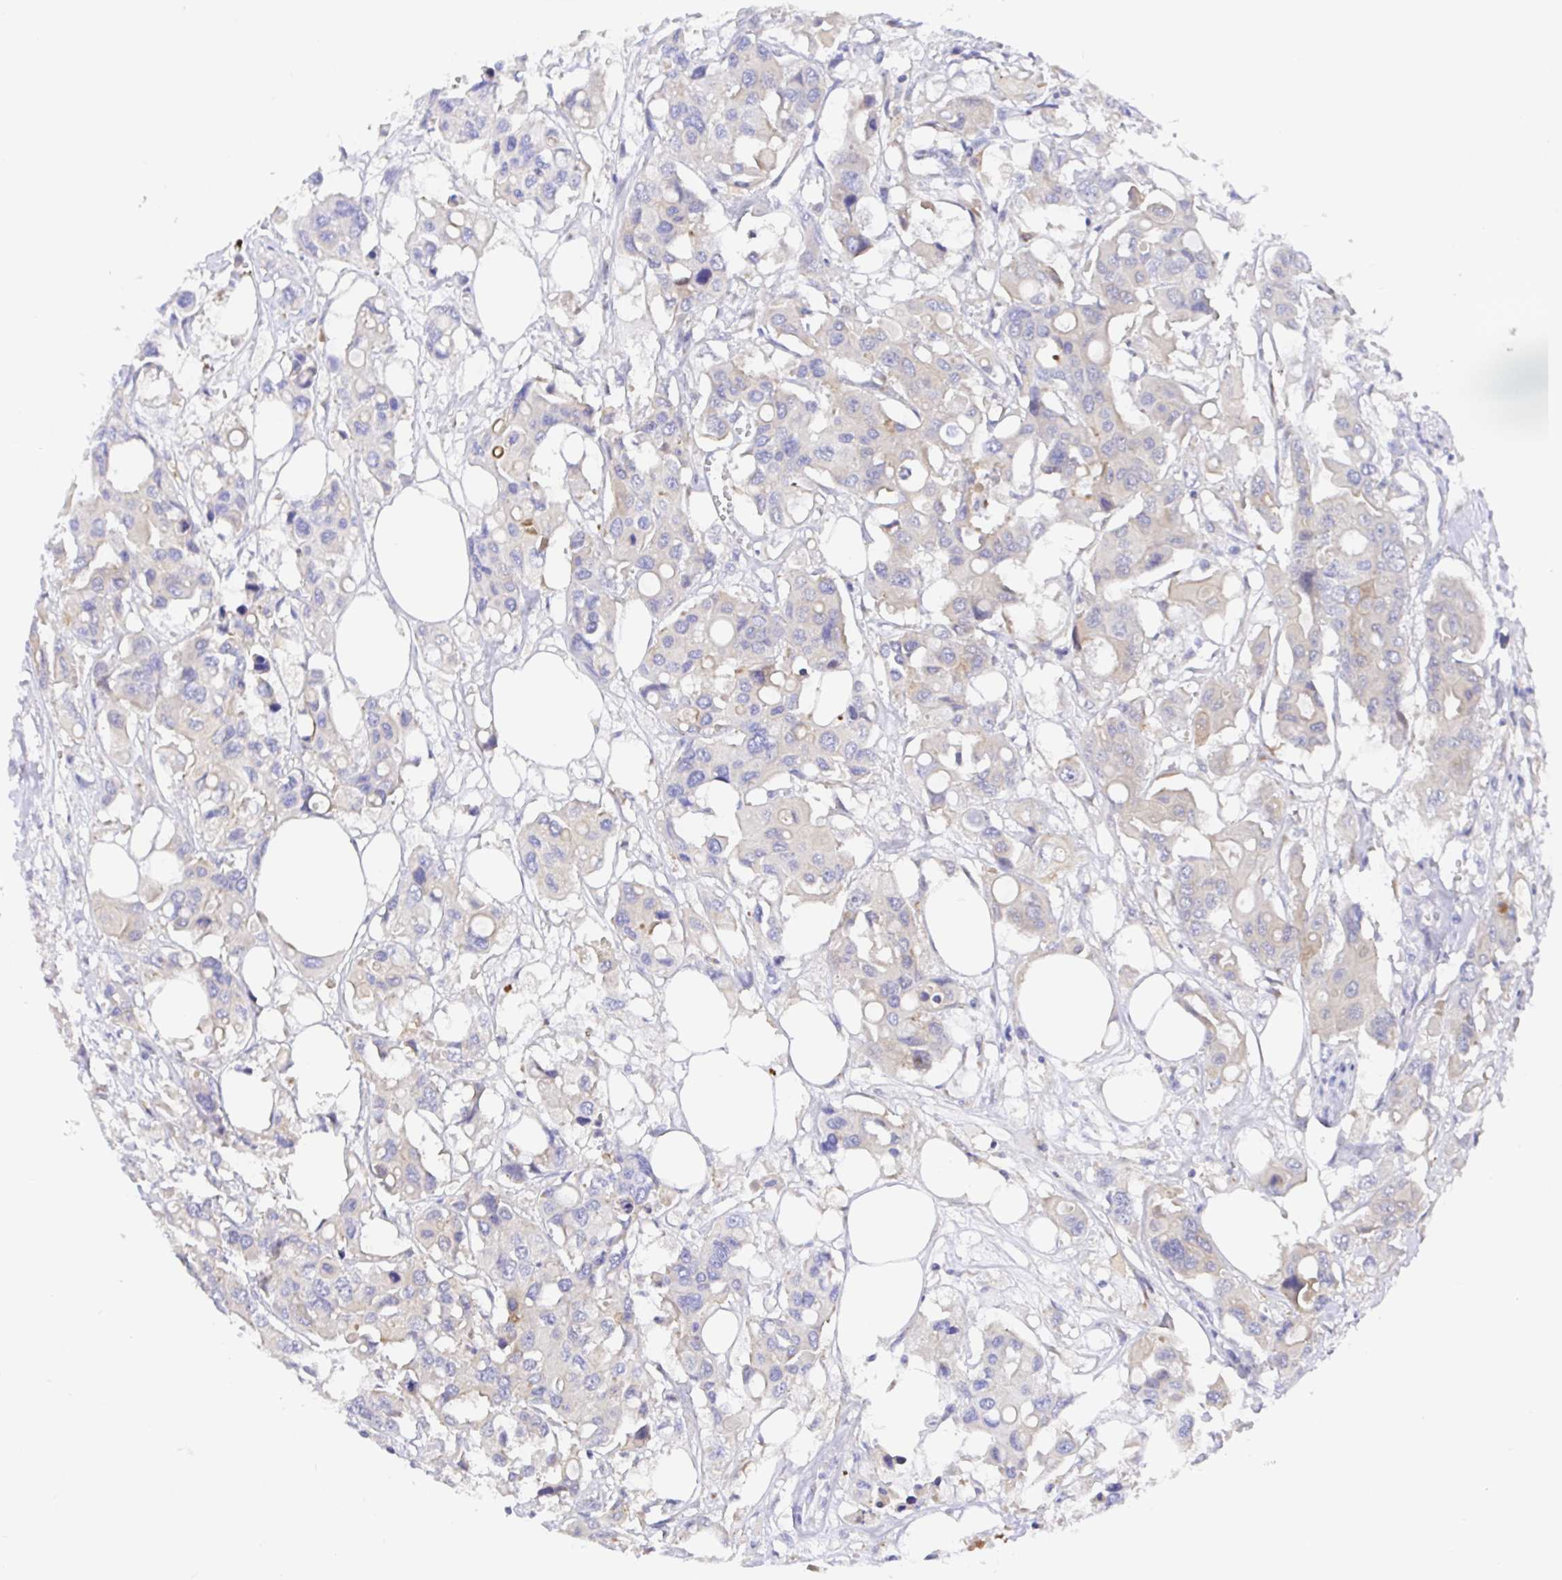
{"staining": {"intensity": "weak", "quantity": "<25%", "location": "cytoplasmic/membranous"}, "tissue": "colorectal cancer", "cell_type": "Tumor cells", "image_type": "cancer", "snomed": [{"axis": "morphology", "description": "Adenocarcinoma, NOS"}, {"axis": "topography", "description": "Colon"}], "caption": "Colorectal cancer (adenocarcinoma) was stained to show a protein in brown. There is no significant positivity in tumor cells.", "gene": "GOLGA1", "patient": {"sex": "male", "age": 77}}